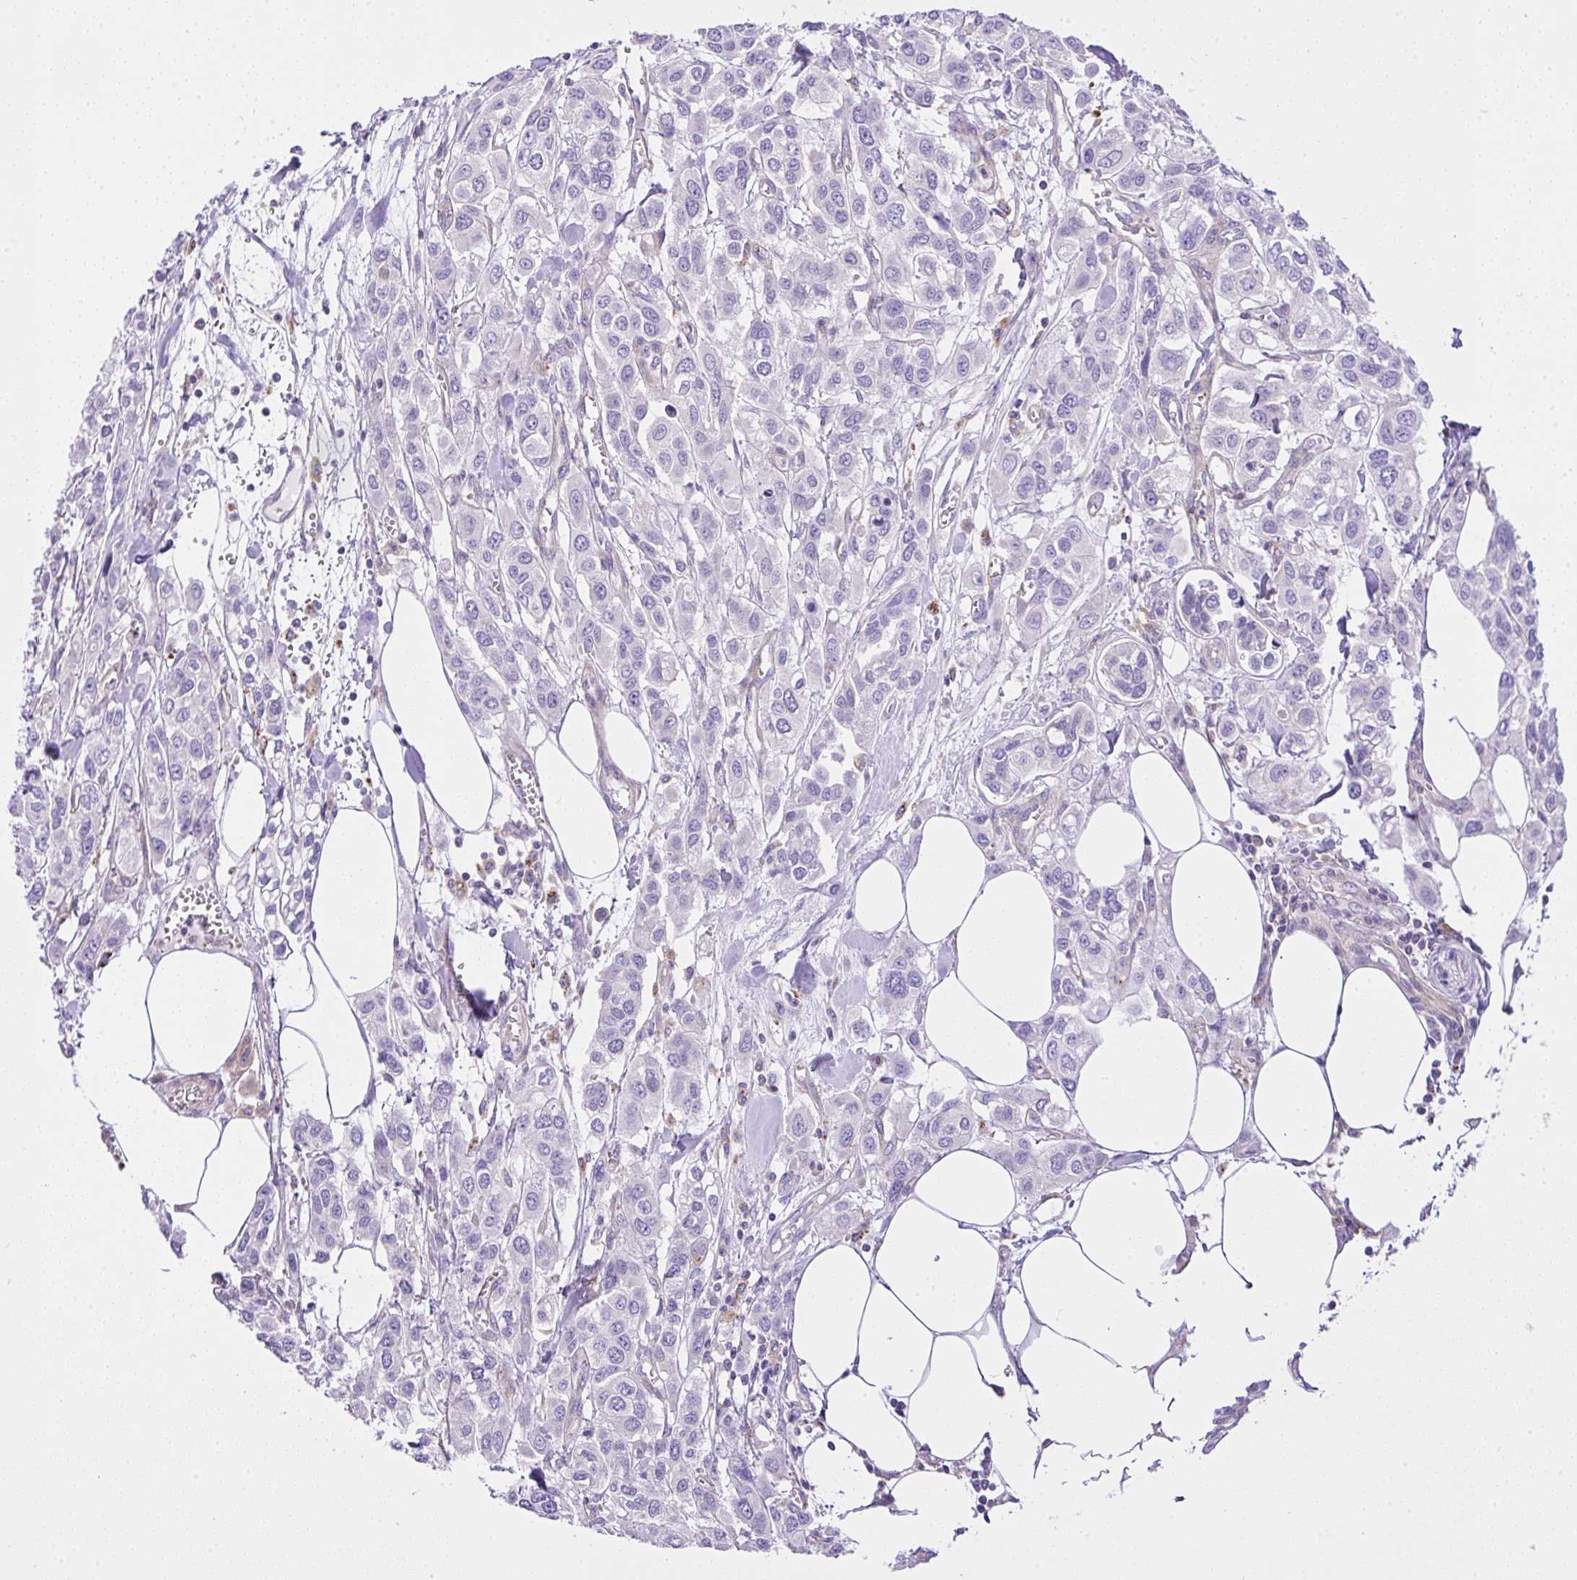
{"staining": {"intensity": "negative", "quantity": "none", "location": "none"}, "tissue": "urothelial cancer", "cell_type": "Tumor cells", "image_type": "cancer", "snomed": [{"axis": "morphology", "description": "Urothelial carcinoma, High grade"}, {"axis": "topography", "description": "Urinary bladder"}], "caption": "This histopathology image is of urothelial cancer stained with IHC to label a protein in brown with the nuclei are counter-stained blue. There is no staining in tumor cells.", "gene": "CCDC142", "patient": {"sex": "male", "age": 67}}